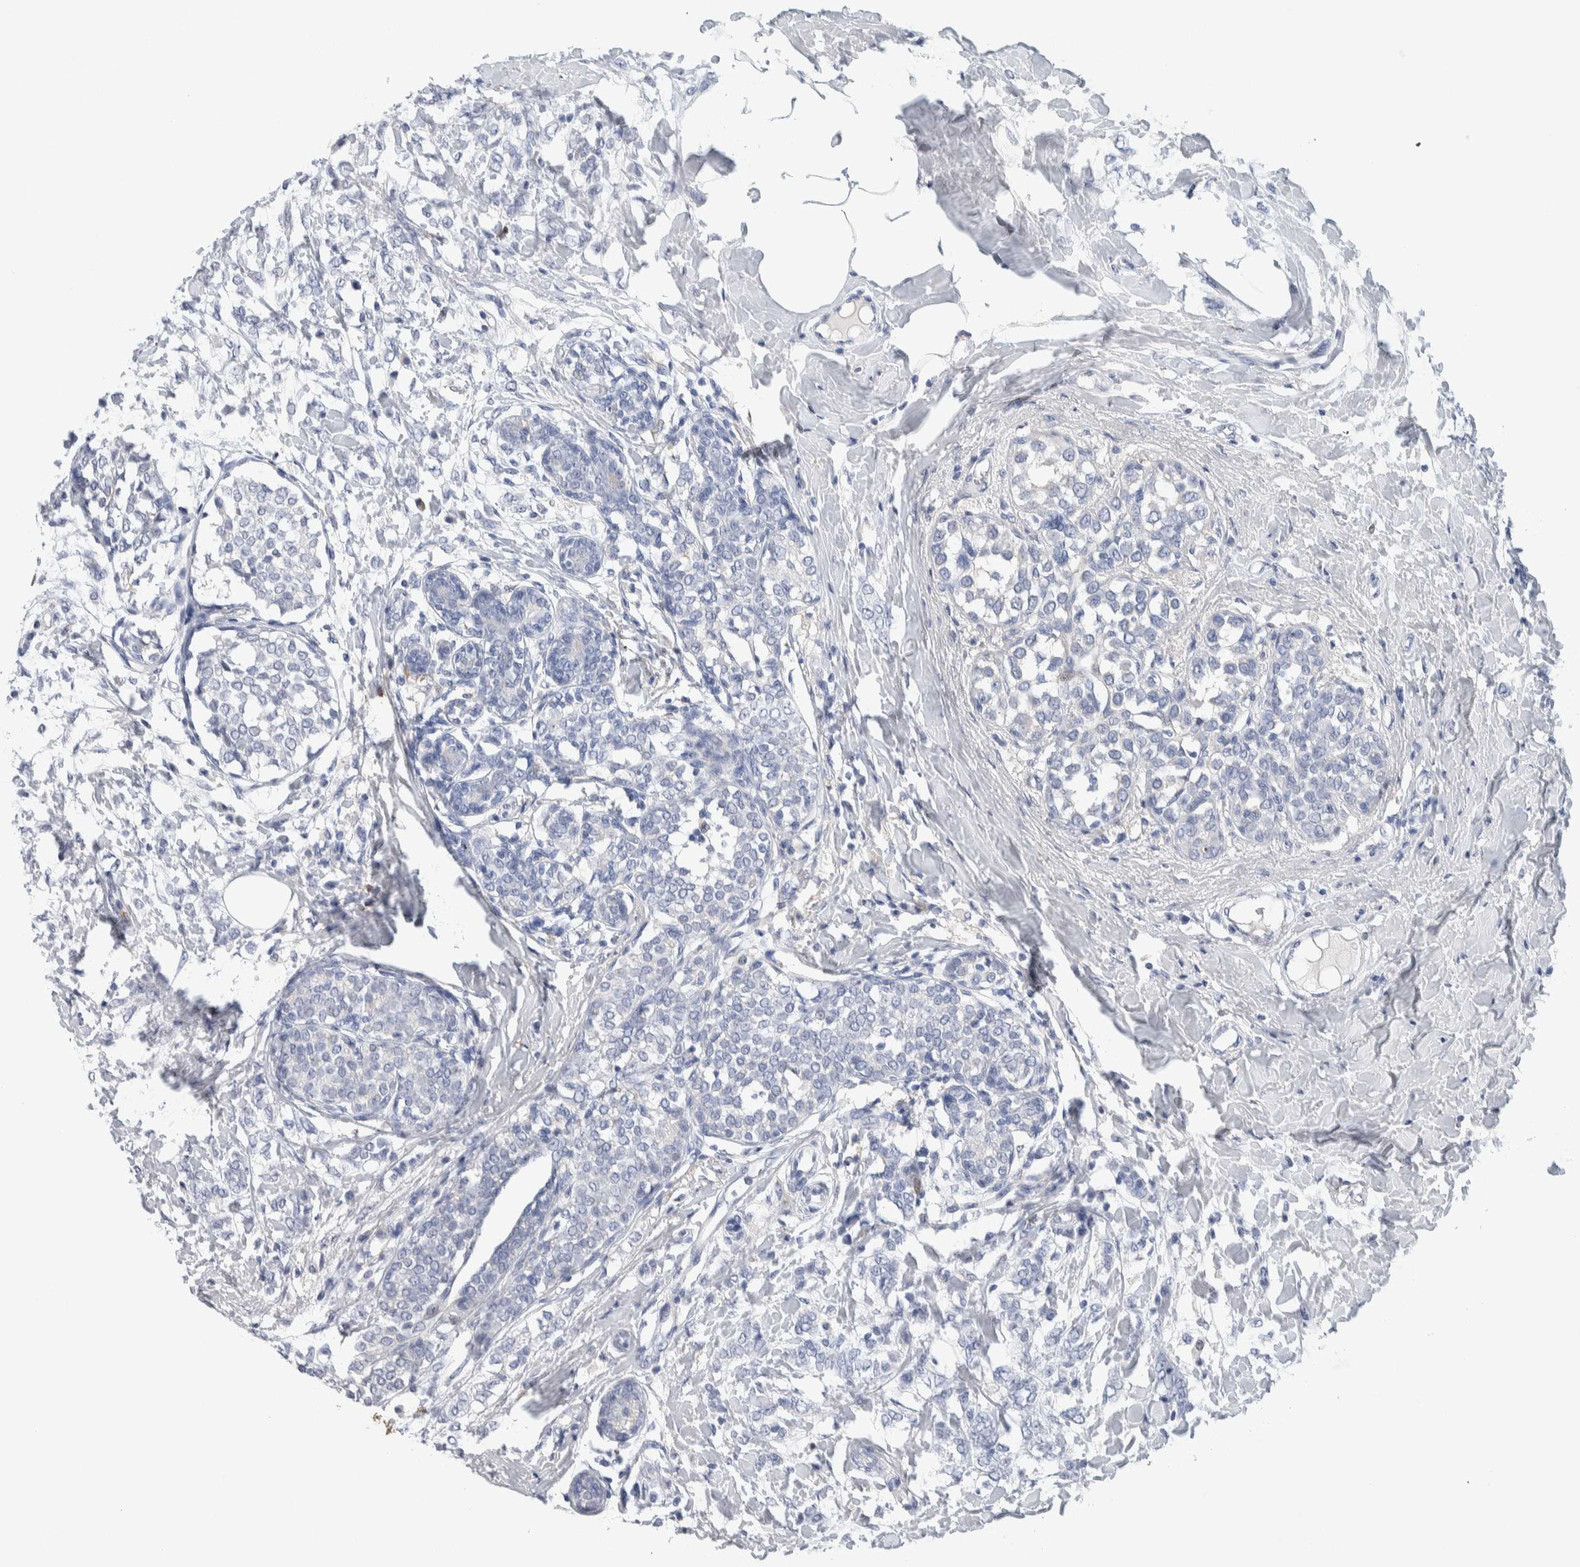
{"staining": {"intensity": "negative", "quantity": "none", "location": "none"}, "tissue": "breast cancer", "cell_type": "Tumor cells", "image_type": "cancer", "snomed": [{"axis": "morphology", "description": "Lobular carcinoma, in situ"}, {"axis": "morphology", "description": "Lobular carcinoma"}, {"axis": "topography", "description": "Breast"}], "caption": "This micrograph is of breast cancer (lobular carcinoma in situ) stained with immunohistochemistry (IHC) to label a protein in brown with the nuclei are counter-stained blue. There is no staining in tumor cells.", "gene": "NCF2", "patient": {"sex": "female", "age": 41}}